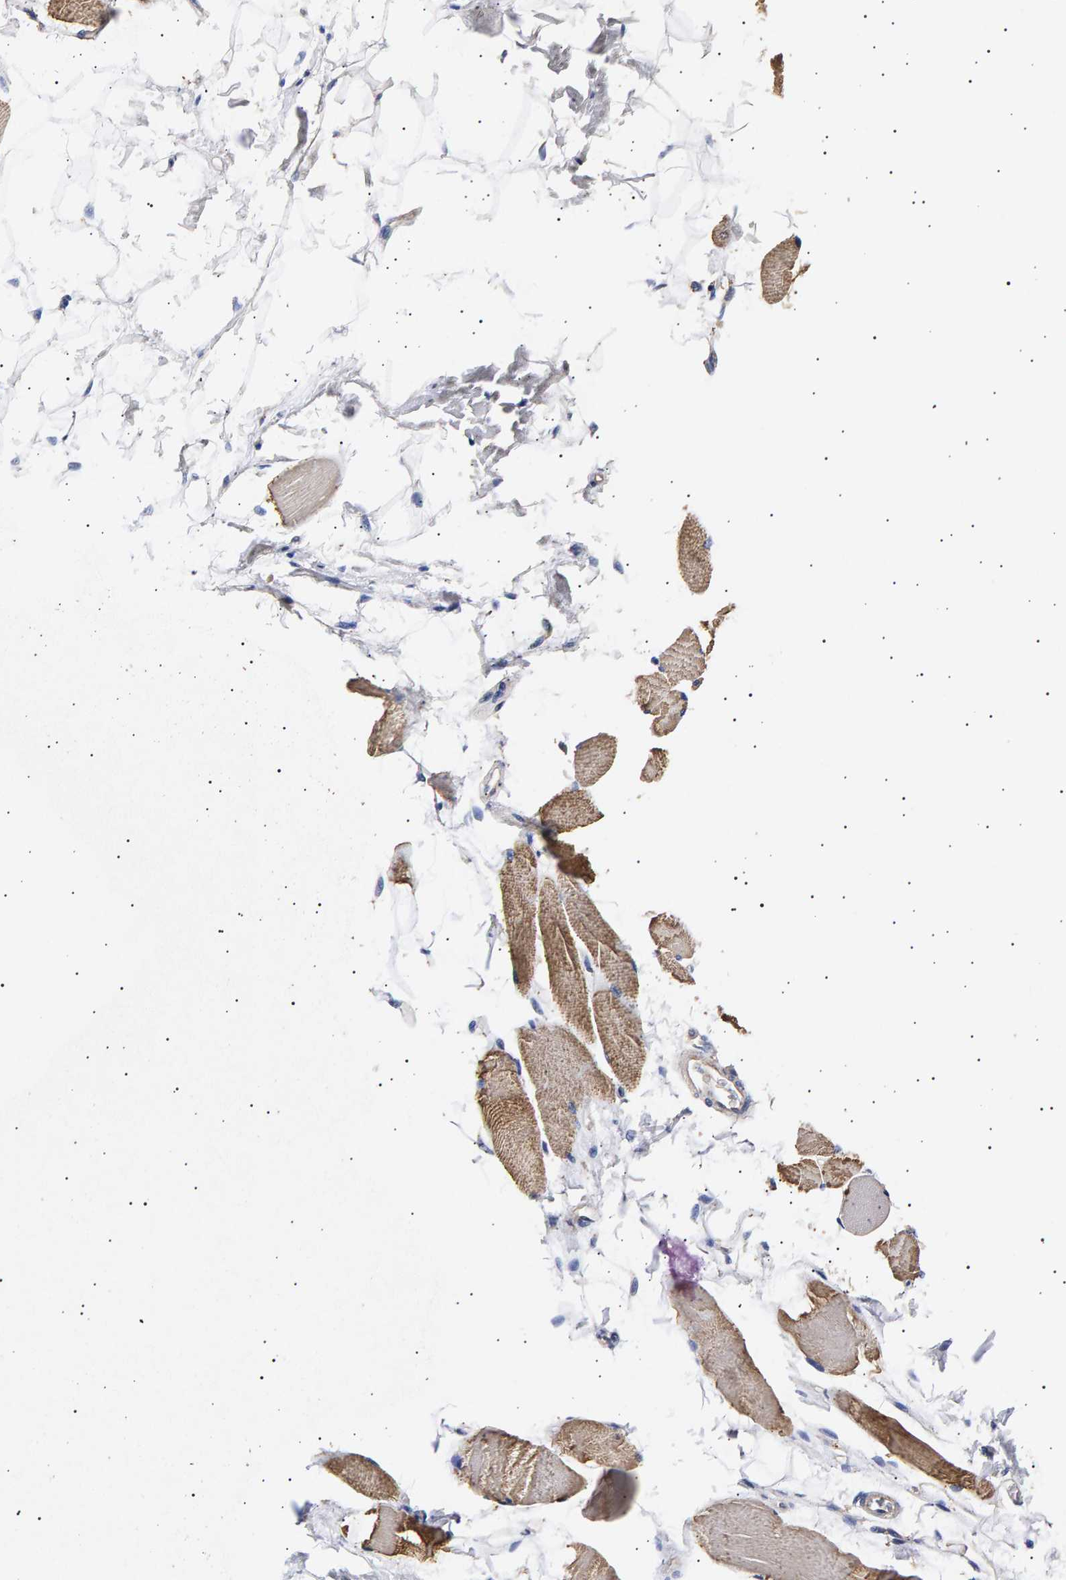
{"staining": {"intensity": "moderate", "quantity": ">75%", "location": "cytoplasmic/membranous"}, "tissue": "skeletal muscle", "cell_type": "Myocytes", "image_type": "normal", "snomed": [{"axis": "morphology", "description": "Normal tissue, NOS"}, {"axis": "topography", "description": "Skeletal muscle"}, {"axis": "topography", "description": "Peripheral nerve tissue"}], "caption": "A medium amount of moderate cytoplasmic/membranous expression is seen in about >75% of myocytes in benign skeletal muscle.", "gene": "ANKRD40", "patient": {"sex": "female", "age": 84}}